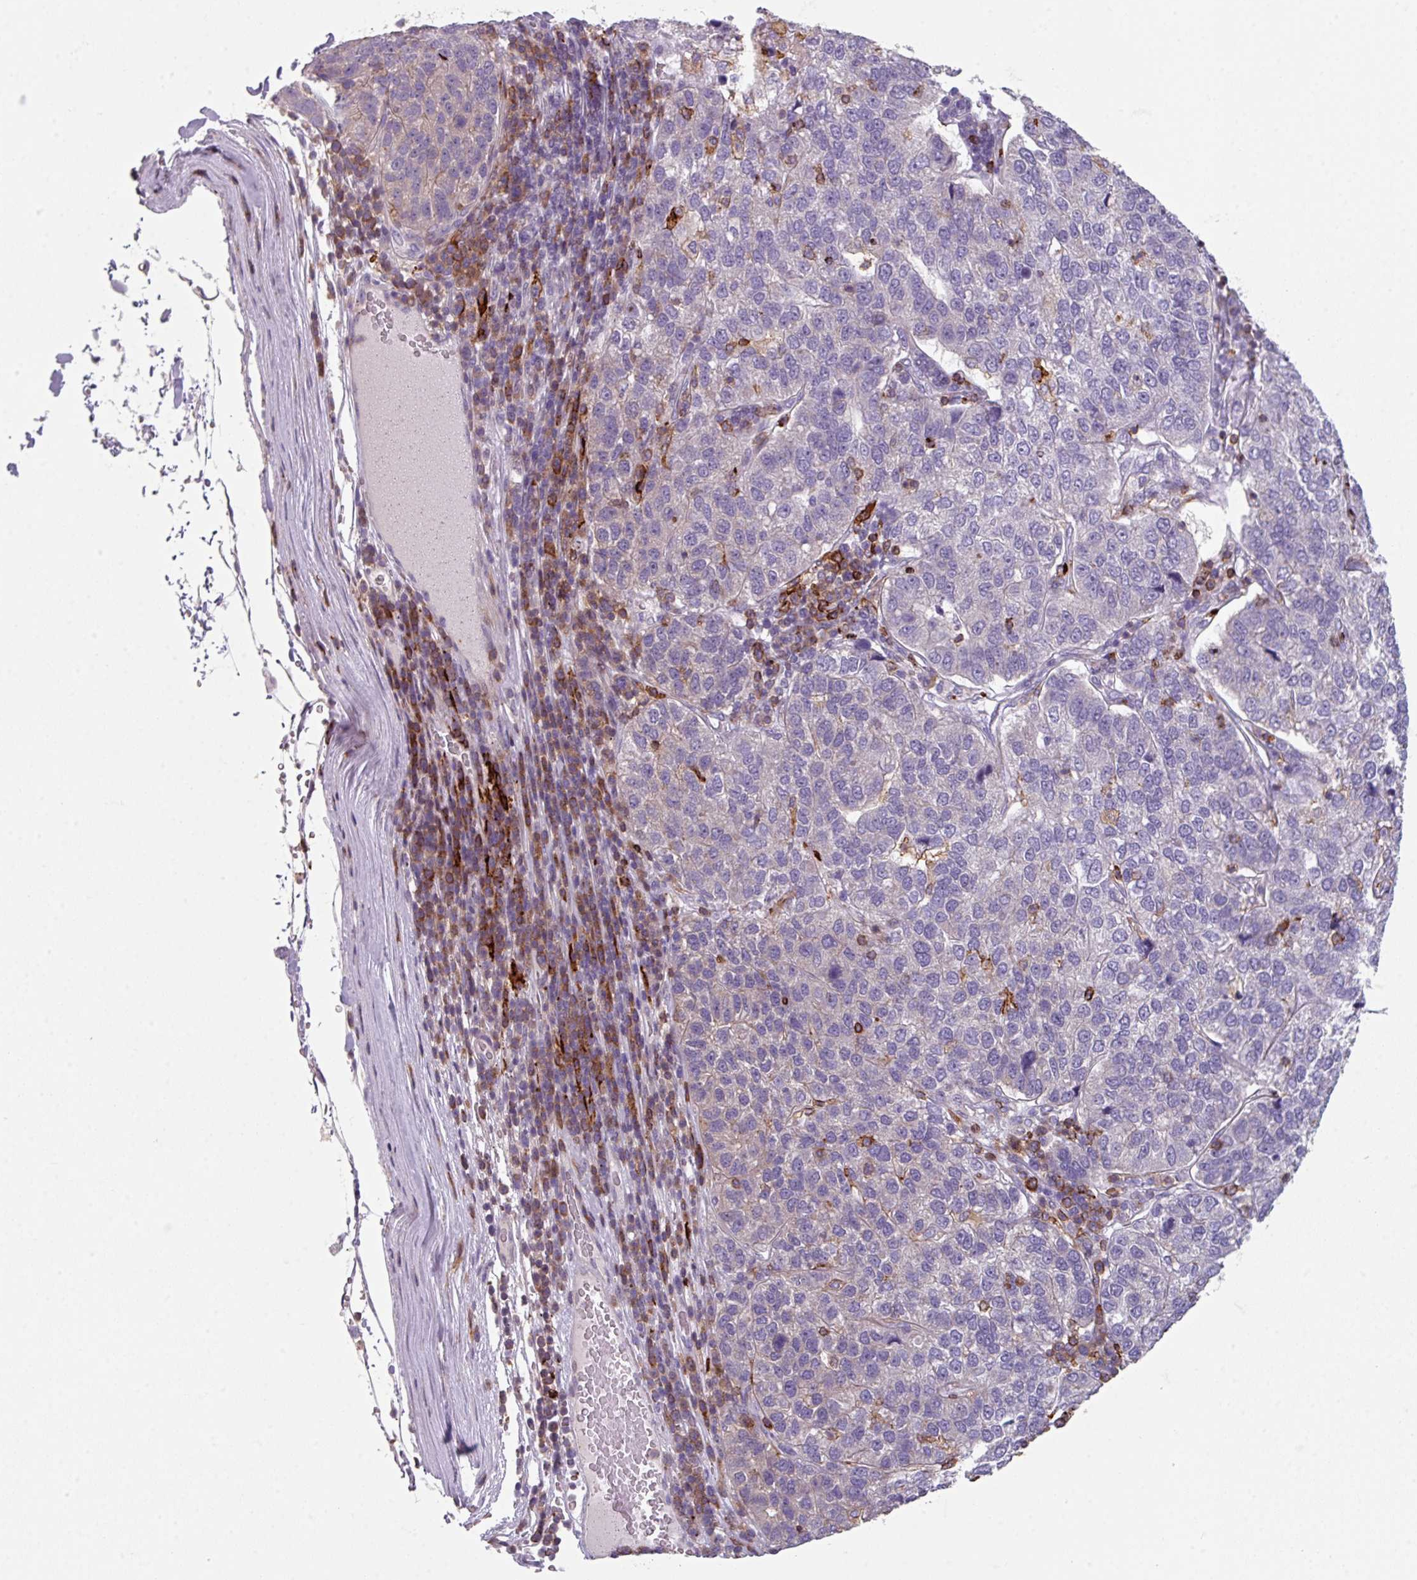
{"staining": {"intensity": "negative", "quantity": "none", "location": "none"}, "tissue": "pancreatic cancer", "cell_type": "Tumor cells", "image_type": "cancer", "snomed": [{"axis": "morphology", "description": "Adenocarcinoma, NOS"}, {"axis": "topography", "description": "Pancreas"}], "caption": "This is an immunohistochemistry histopathology image of human pancreatic cancer. There is no expression in tumor cells.", "gene": "NEDD9", "patient": {"sex": "female", "age": 61}}